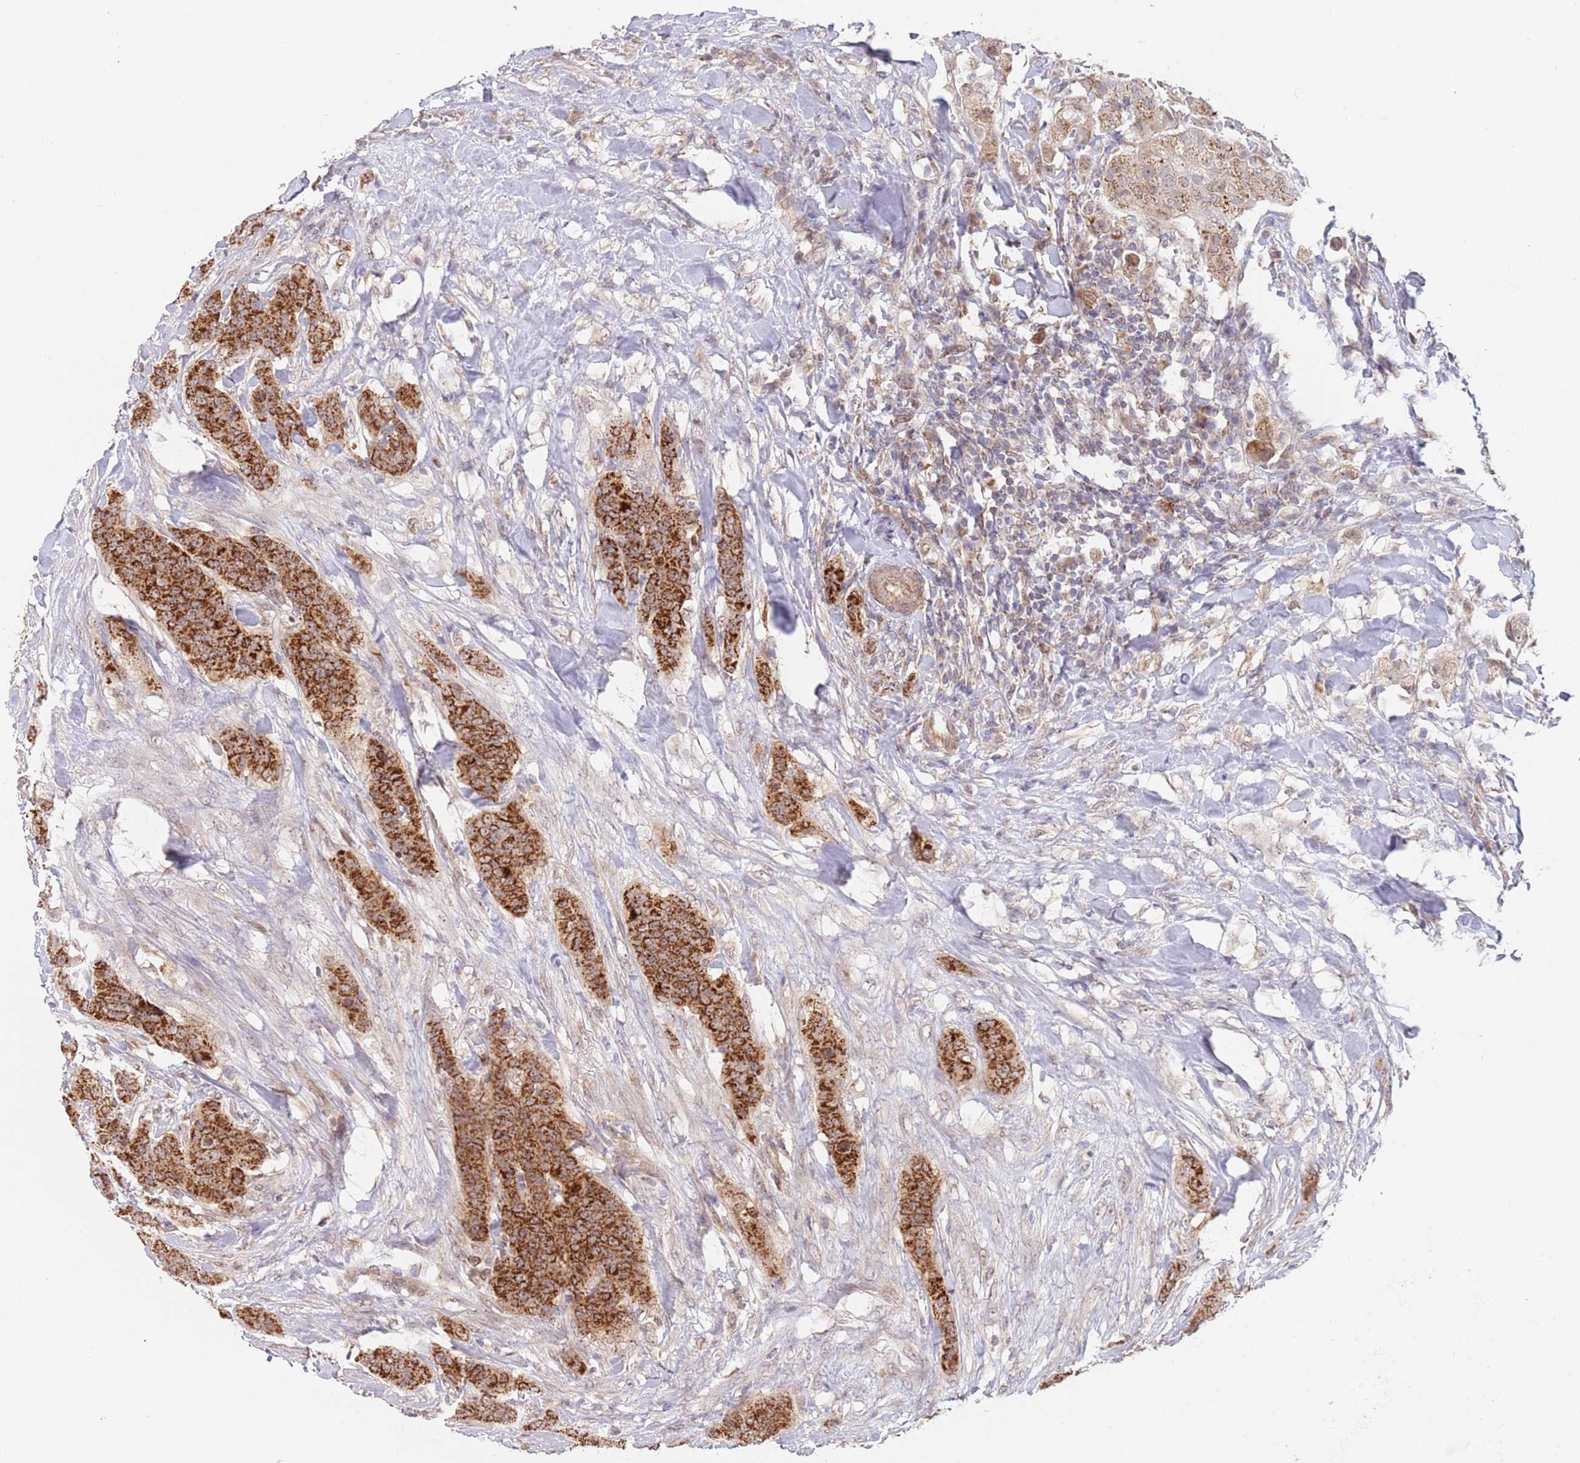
{"staining": {"intensity": "strong", "quantity": ">75%", "location": "cytoplasmic/membranous"}, "tissue": "breast cancer", "cell_type": "Tumor cells", "image_type": "cancer", "snomed": [{"axis": "morphology", "description": "Duct carcinoma"}, {"axis": "topography", "description": "Breast"}], "caption": "Brown immunohistochemical staining in breast cancer (infiltrating ductal carcinoma) shows strong cytoplasmic/membranous expression in about >75% of tumor cells. The staining is performed using DAB (3,3'-diaminobenzidine) brown chromogen to label protein expression. The nuclei are counter-stained blue using hematoxylin.", "gene": "UQCC3", "patient": {"sex": "female", "age": 40}}